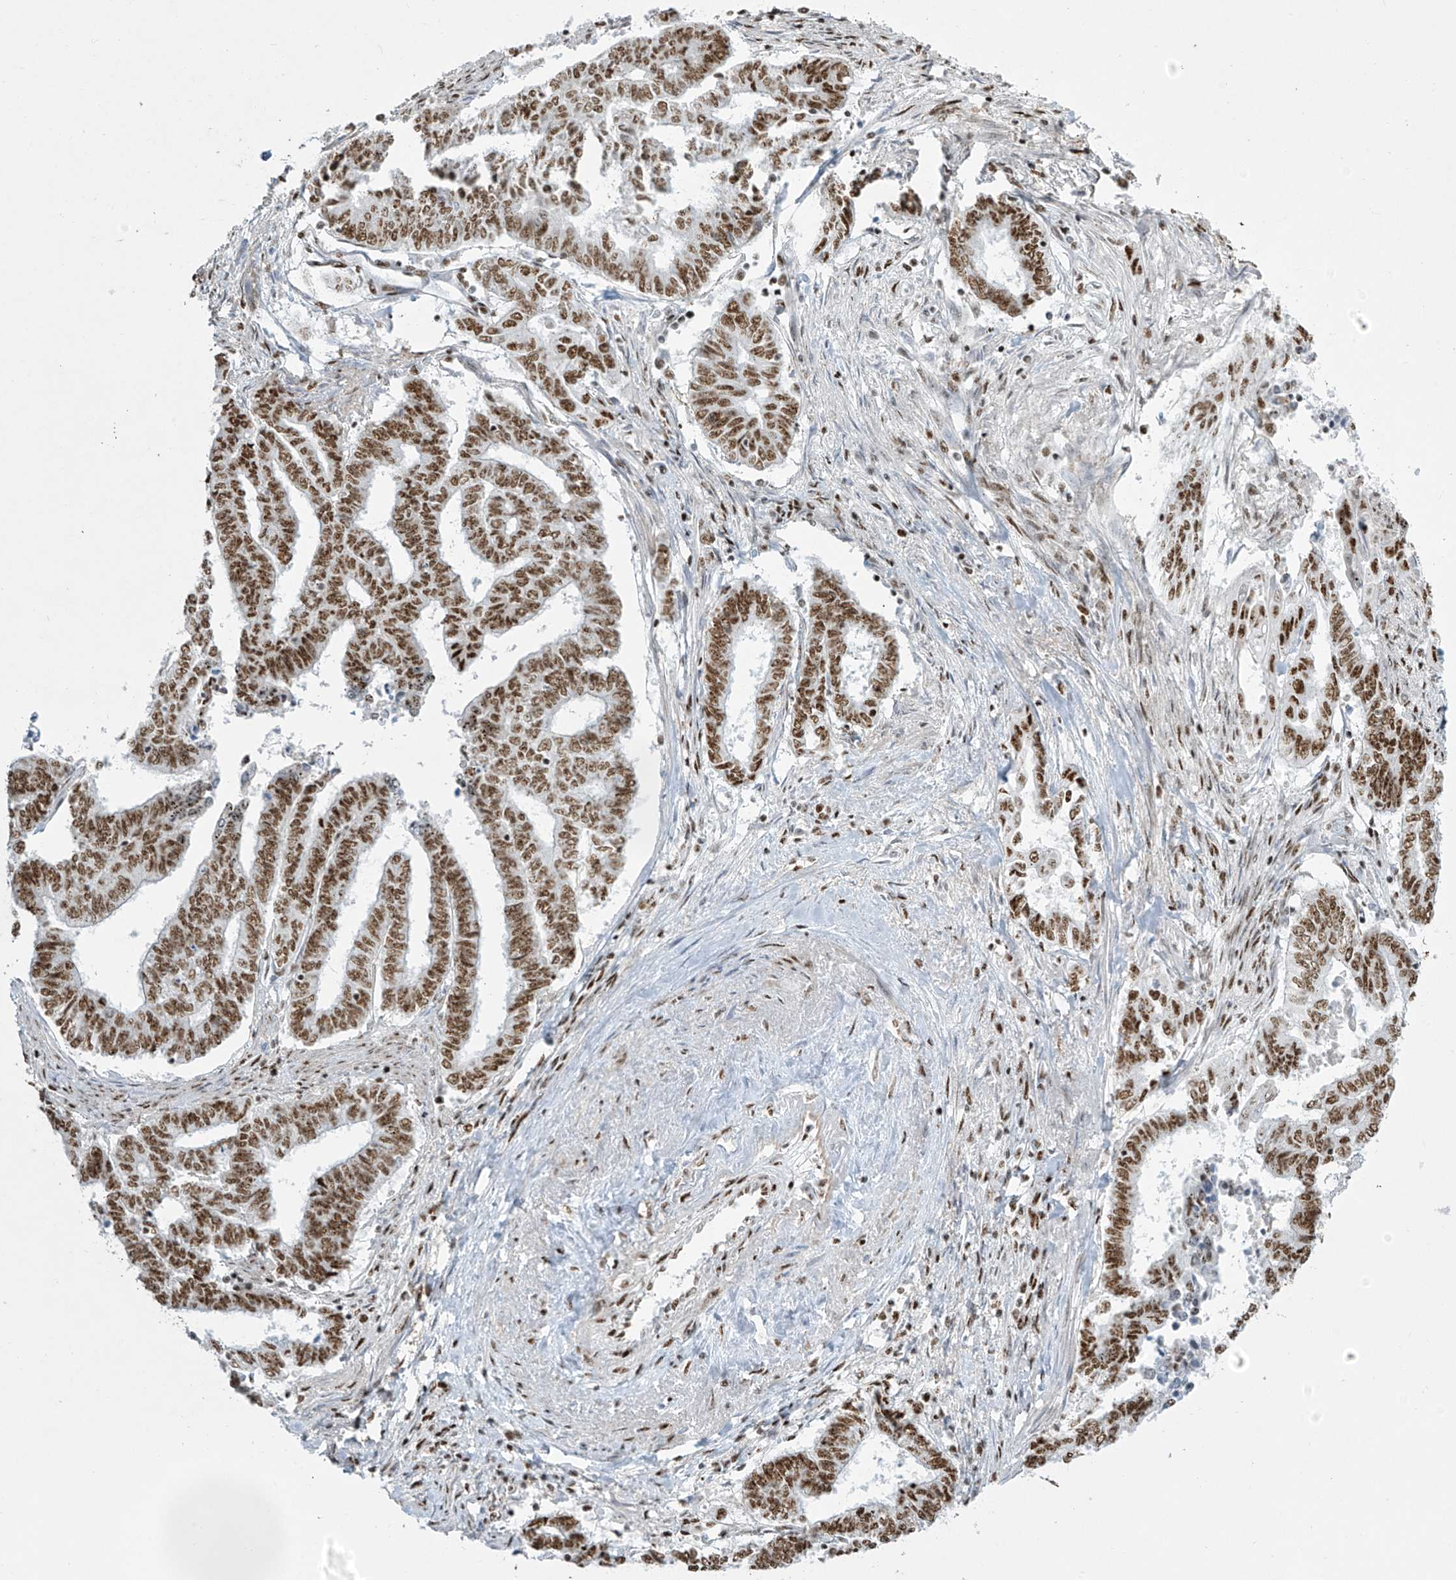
{"staining": {"intensity": "moderate", "quantity": ">75%", "location": "nuclear"}, "tissue": "endometrial cancer", "cell_type": "Tumor cells", "image_type": "cancer", "snomed": [{"axis": "morphology", "description": "Adenocarcinoma, NOS"}, {"axis": "topography", "description": "Uterus"}, {"axis": "topography", "description": "Endometrium"}], "caption": "An IHC micrograph of neoplastic tissue is shown. Protein staining in brown highlights moderate nuclear positivity in endometrial adenocarcinoma within tumor cells.", "gene": "MS4A6A", "patient": {"sex": "female", "age": 70}}